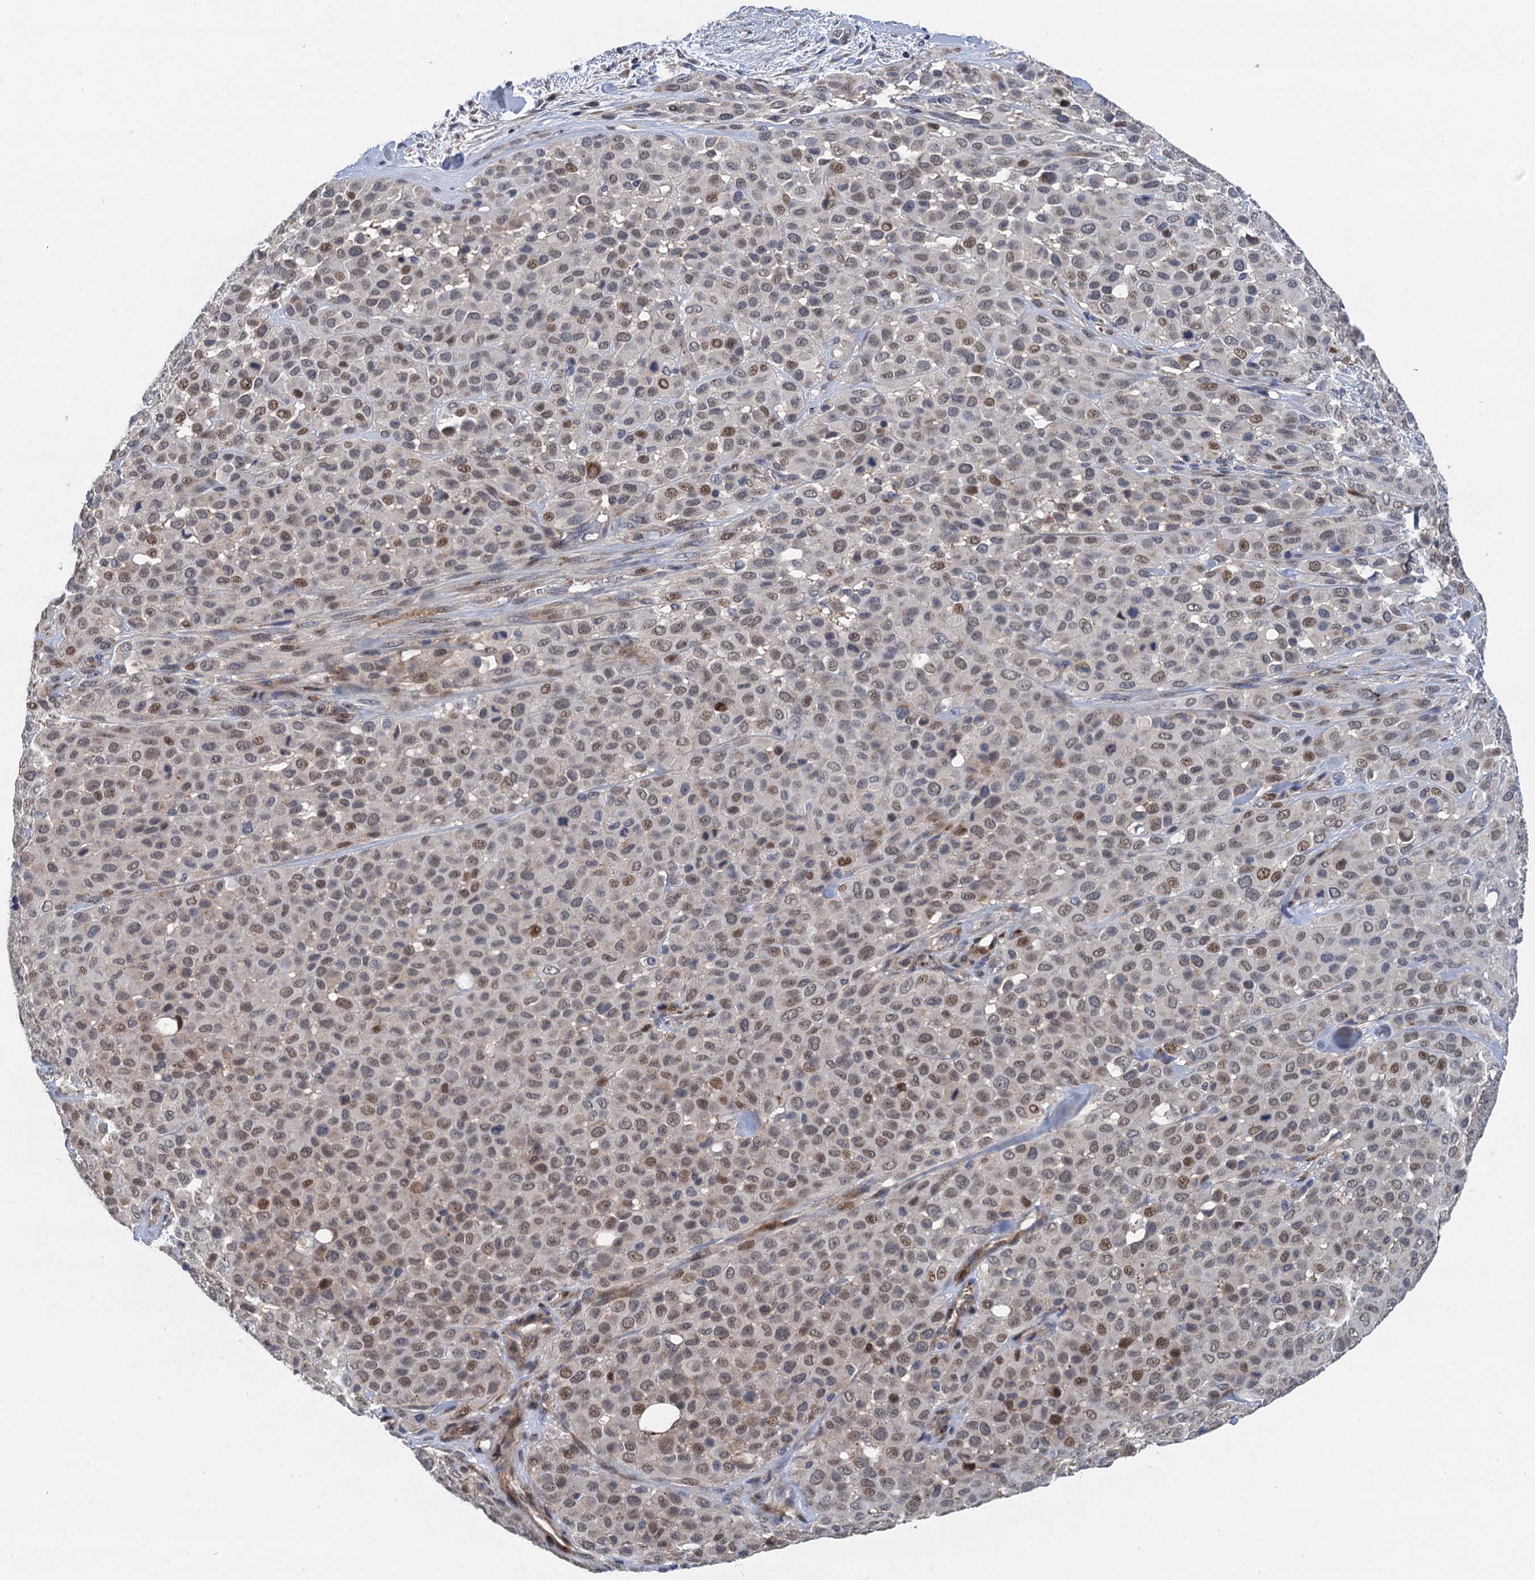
{"staining": {"intensity": "moderate", "quantity": "25%-75%", "location": "nuclear"}, "tissue": "melanoma", "cell_type": "Tumor cells", "image_type": "cancer", "snomed": [{"axis": "morphology", "description": "Malignant melanoma, Metastatic site"}, {"axis": "topography", "description": "Skin"}], "caption": "Immunohistochemical staining of malignant melanoma (metastatic site) exhibits medium levels of moderate nuclear protein staining in about 25%-75% of tumor cells. (DAB = brown stain, brightfield microscopy at high magnification).", "gene": "TRAF7", "patient": {"sex": "female", "age": 81}}